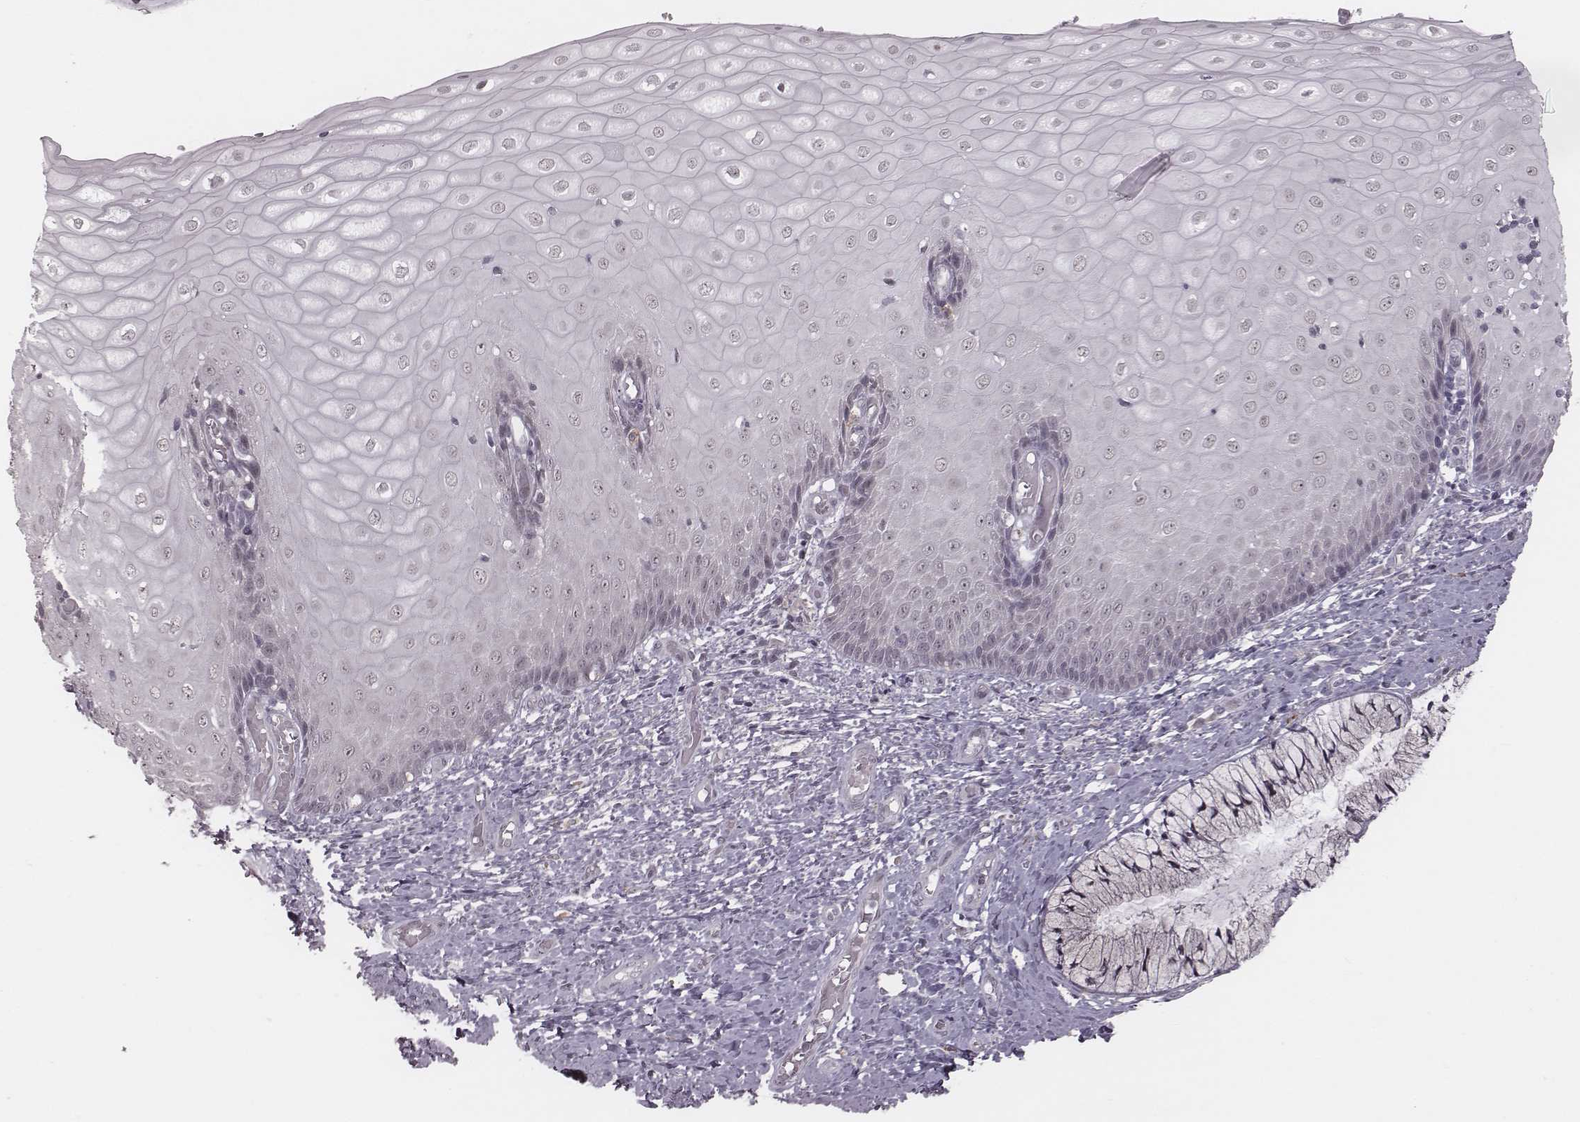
{"staining": {"intensity": "negative", "quantity": "none", "location": "none"}, "tissue": "cervix", "cell_type": "Glandular cells", "image_type": "normal", "snomed": [{"axis": "morphology", "description": "Normal tissue, NOS"}, {"axis": "topography", "description": "Cervix"}], "caption": "DAB immunohistochemical staining of benign human cervix shows no significant expression in glandular cells. The staining was performed using DAB to visualize the protein expression in brown, while the nuclei were stained in blue with hematoxylin (Magnification: 20x).", "gene": "RPGRIP1", "patient": {"sex": "female", "age": 37}}